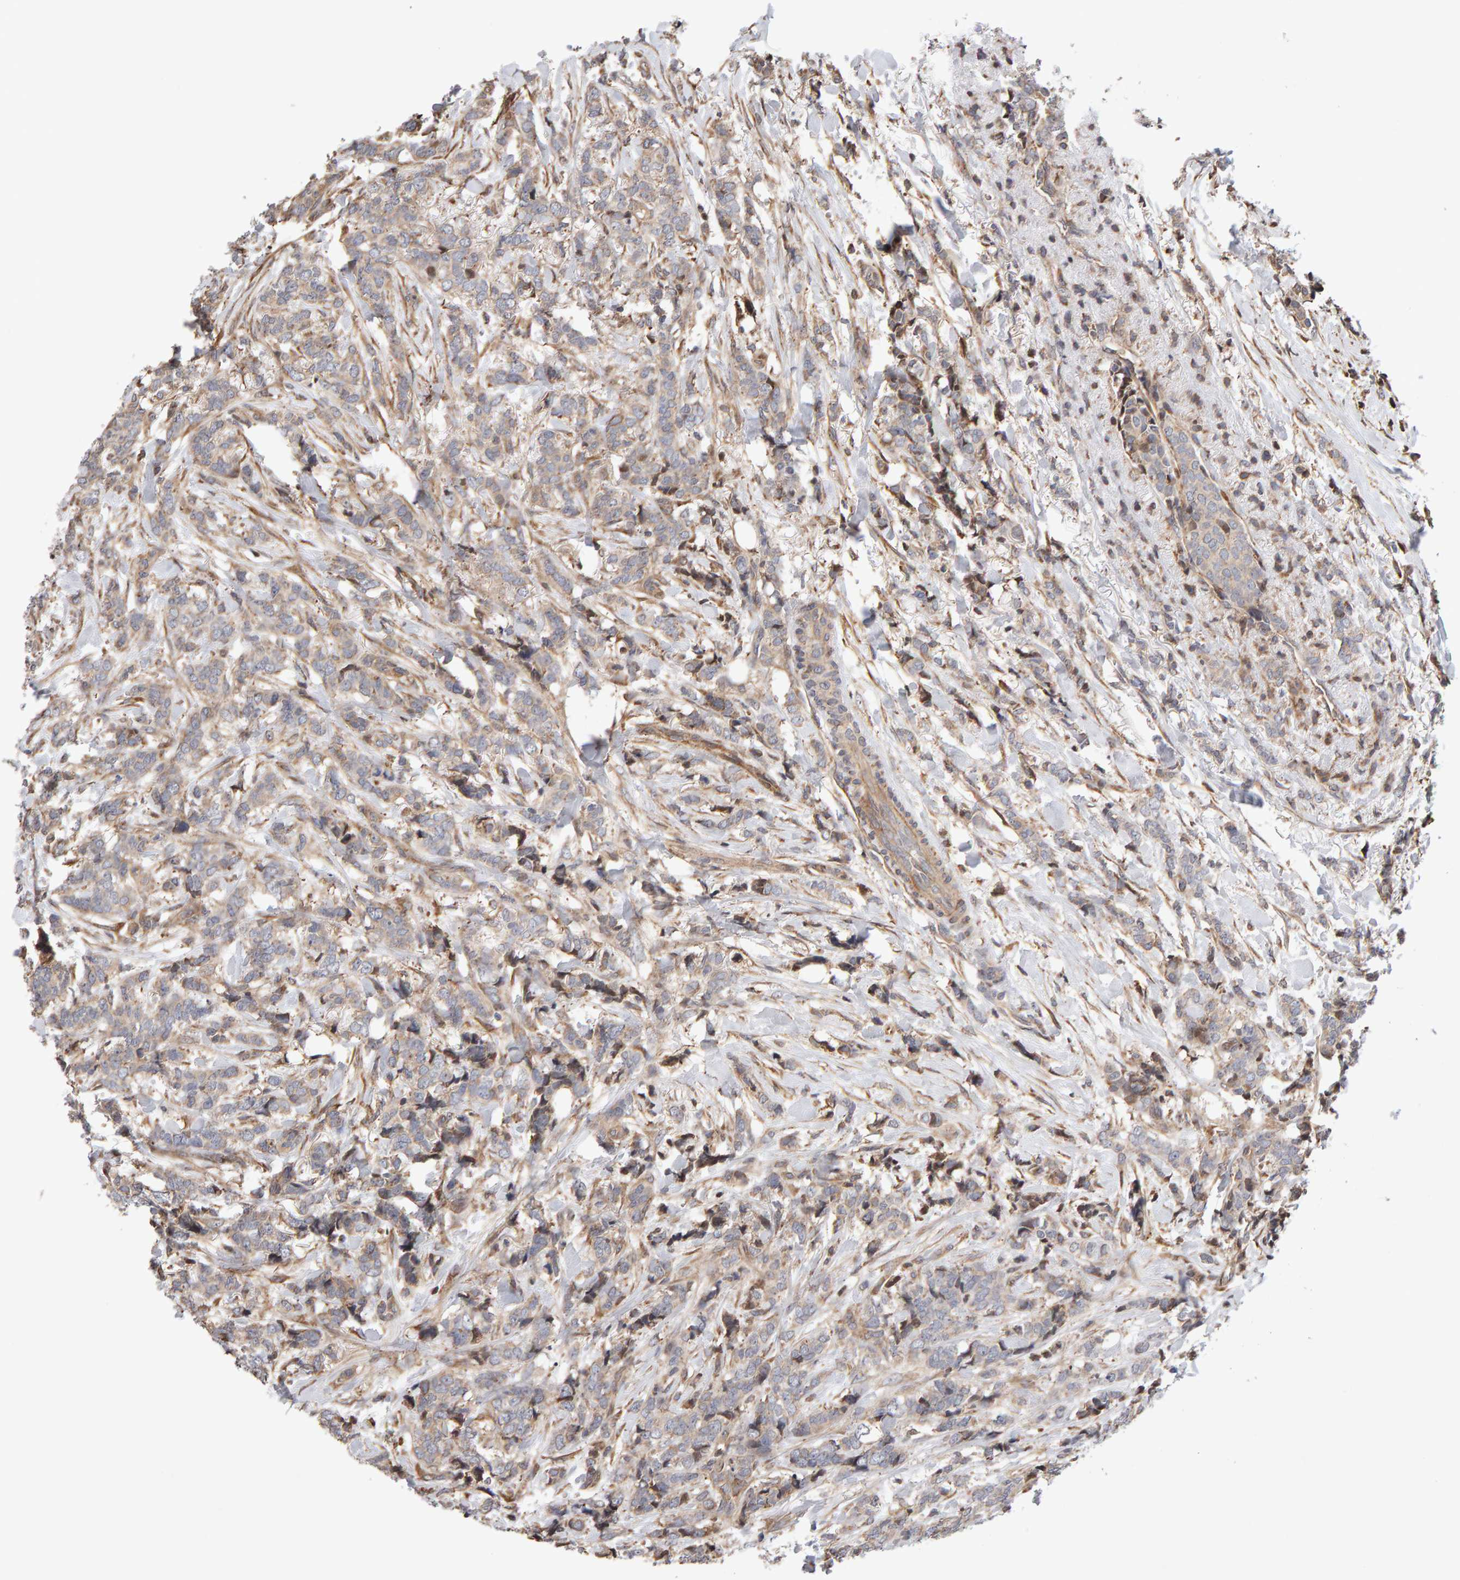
{"staining": {"intensity": "weak", "quantity": "25%-75%", "location": "cytoplasmic/membranous"}, "tissue": "breast cancer", "cell_type": "Tumor cells", "image_type": "cancer", "snomed": [{"axis": "morphology", "description": "Lobular carcinoma"}, {"axis": "topography", "description": "Skin"}, {"axis": "topography", "description": "Breast"}], "caption": "The histopathology image demonstrates staining of breast cancer, revealing weak cytoplasmic/membranous protein staining (brown color) within tumor cells. The staining was performed using DAB (3,3'-diaminobenzidine), with brown indicating positive protein expression. Nuclei are stained blue with hematoxylin.", "gene": "LZTS1", "patient": {"sex": "female", "age": 46}}